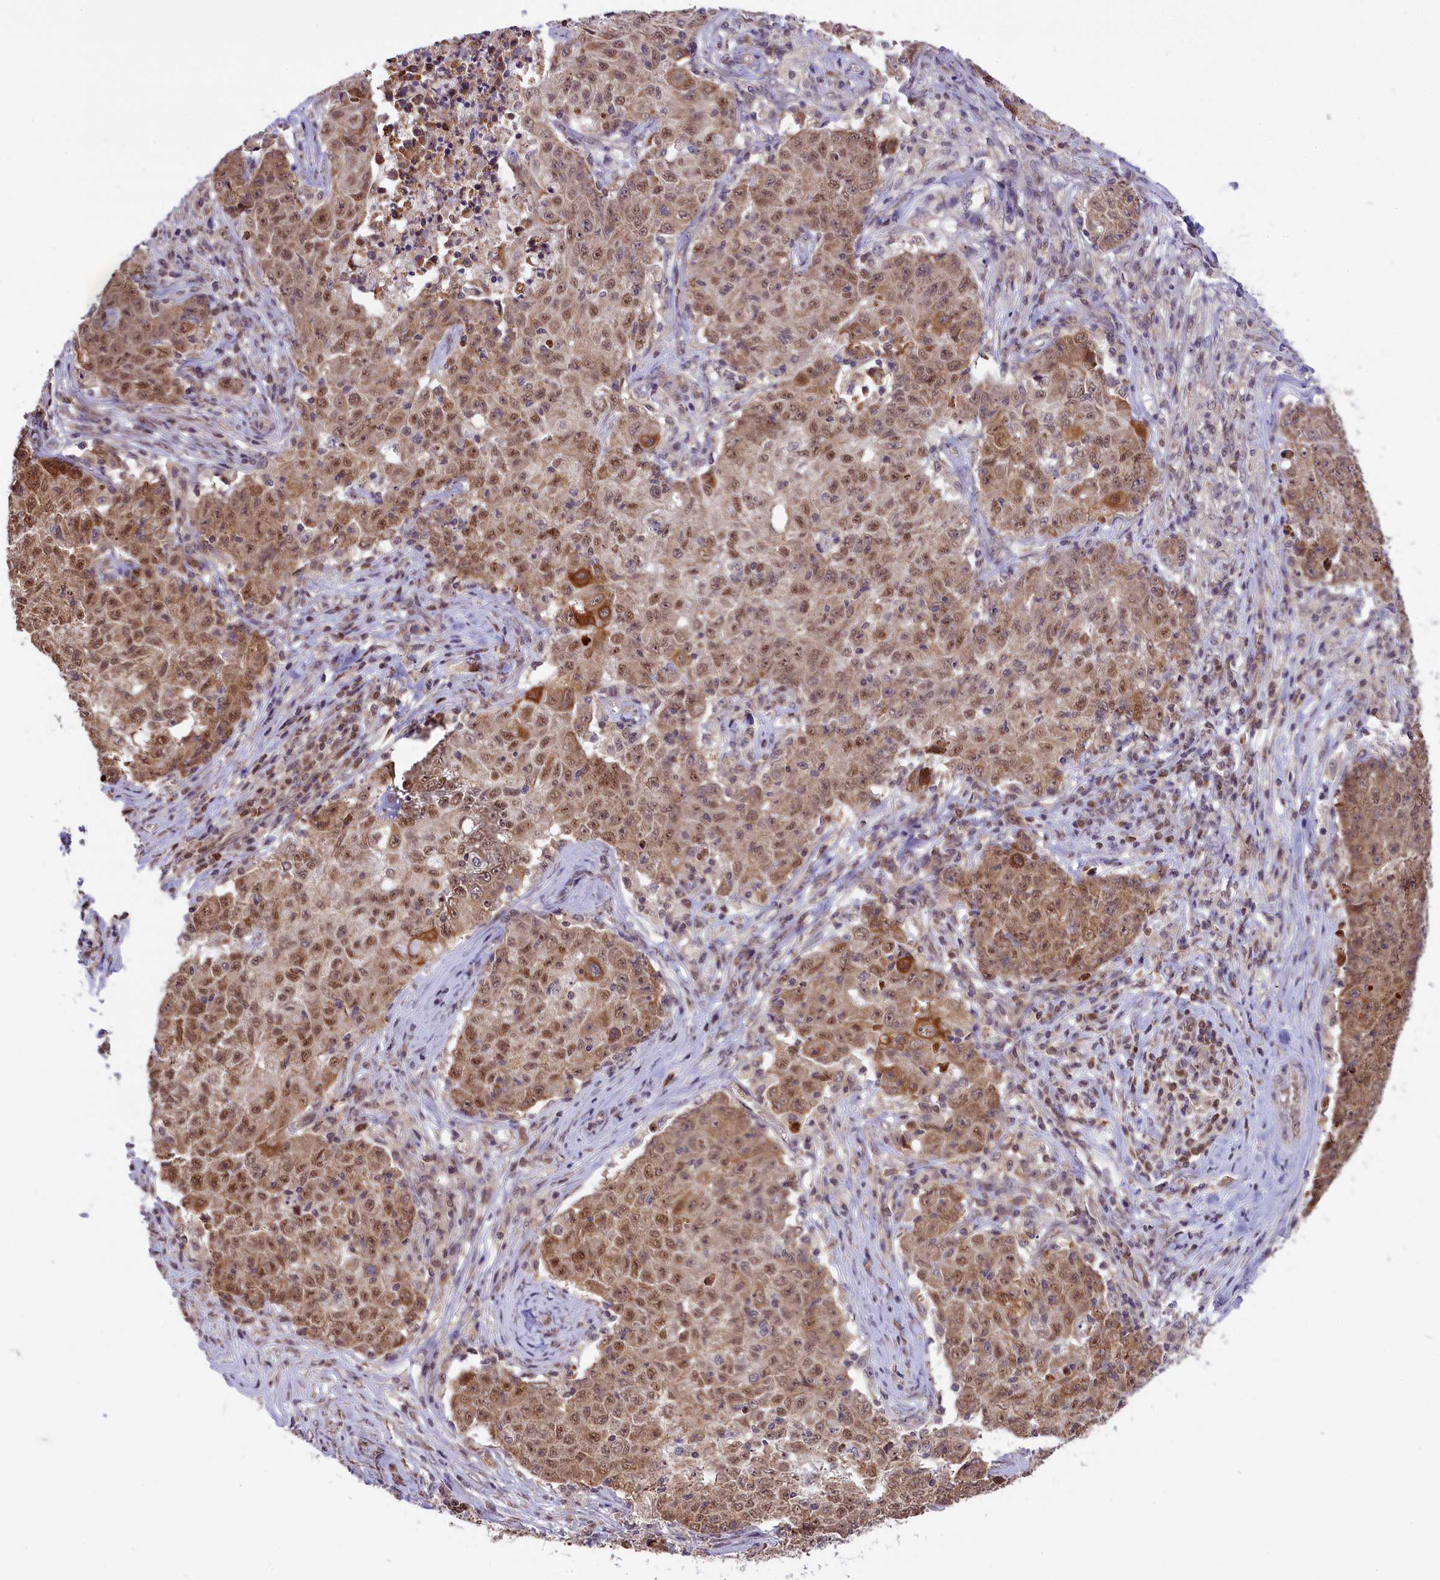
{"staining": {"intensity": "moderate", "quantity": ">75%", "location": "cytoplasmic/membranous,nuclear"}, "tissue": "ovarian cancer", "cell_type": "Tumor cells", "image_type": "cancer", "snomed": [{"axis": "morphology", "description": "Carcinoma, endometroid"}, {"axis": "topography", "description": "Ovary"}], "caption": "Ovarian cancer stained for a protein (brown) shows moderate cytoplasmic/membranous and nuclear positive expression in about >75% of tumor cells.", "gene": "CARD8", "patient": {"sex": "female", "age": 42}}